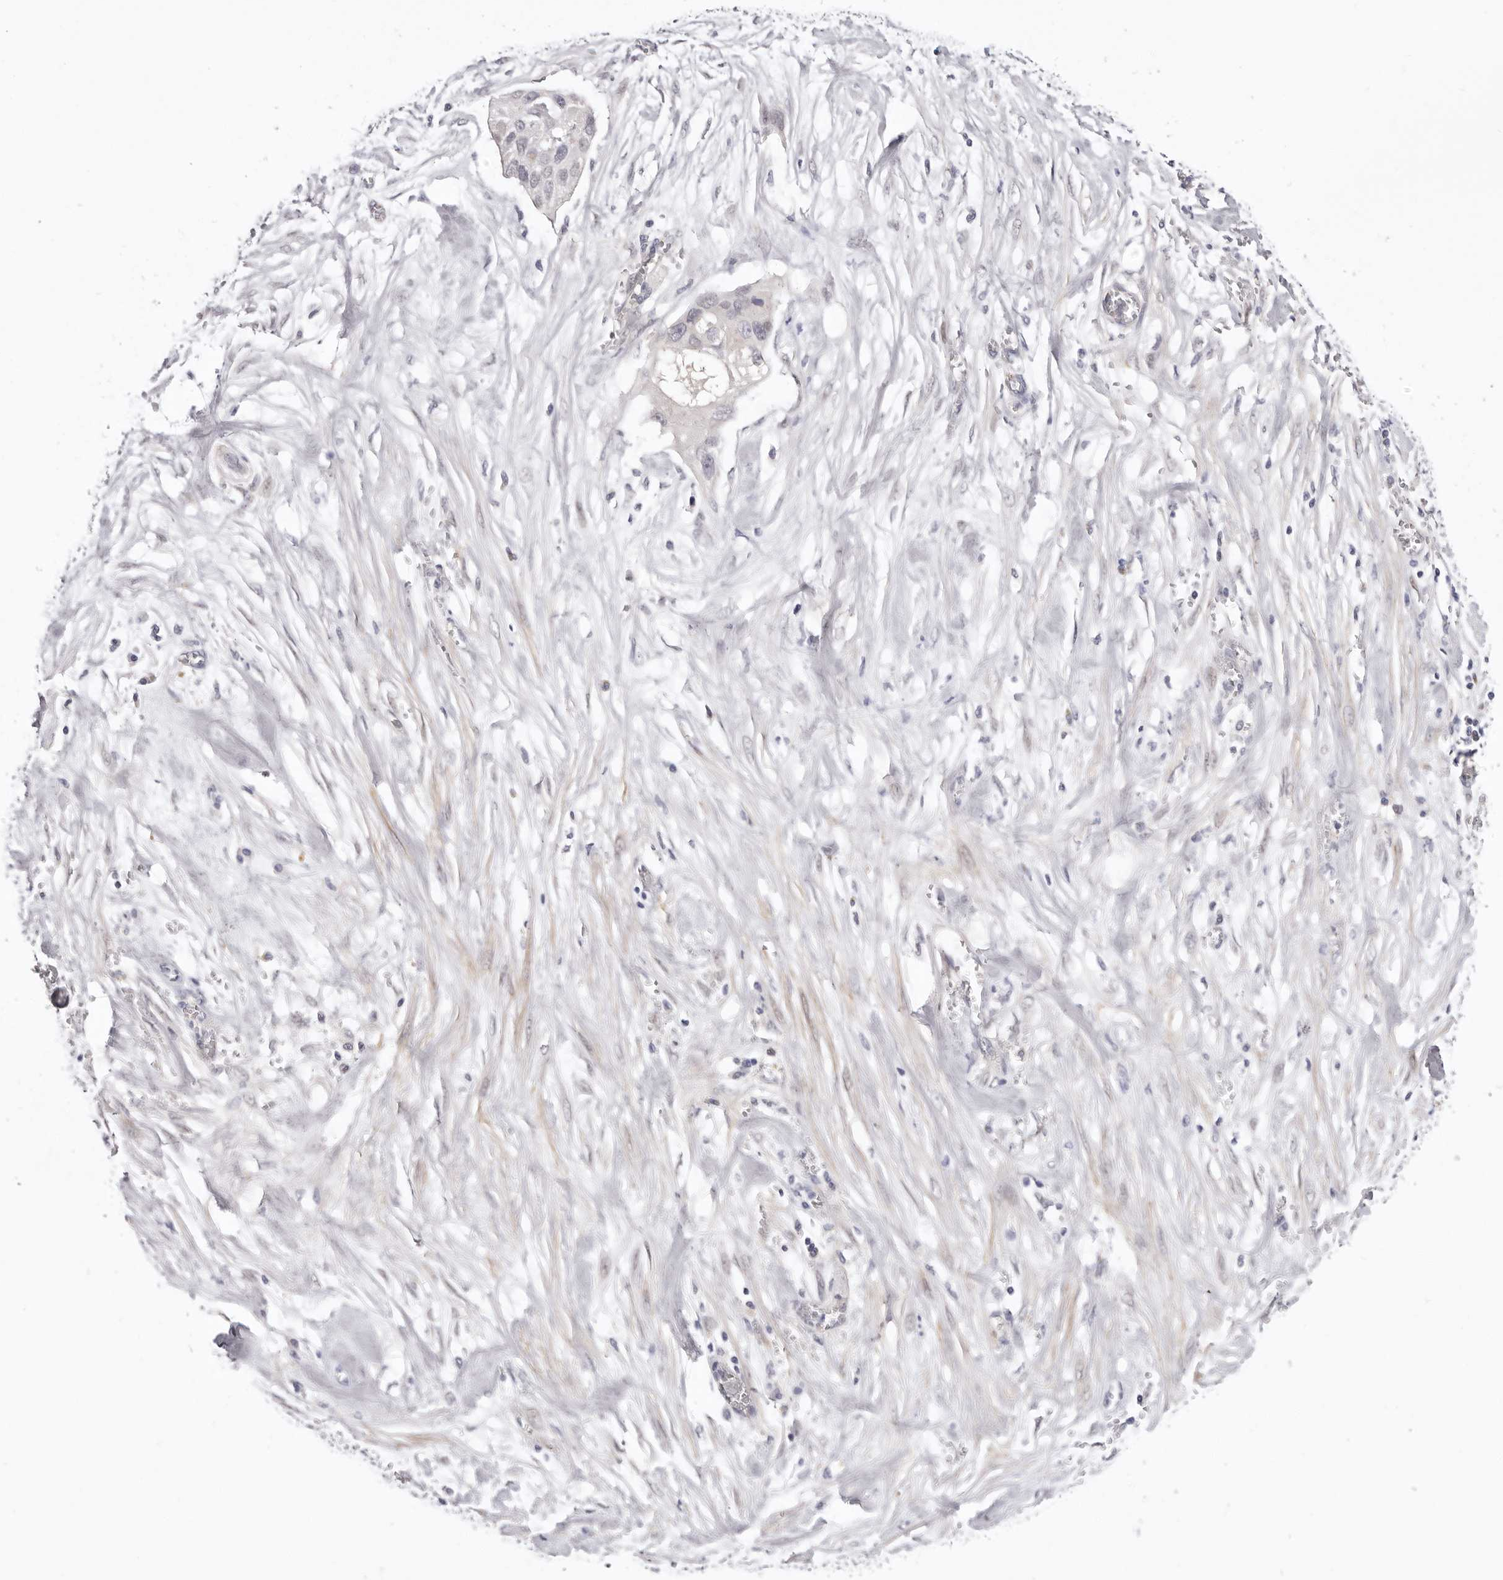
{"staining": {"intensity": "negative", "quantity": "none", "location": "none"}, "tissue": "pancreatic cancer", "cell_type": "Tumor cells", "image_type": "cancer", "snomed": [{"axis": "morphology", "description": "Adenocarcinoma, NOS"}, {"axis": "topography", "description": "Pancreas"}], "caption": "Immunohistochemical staining of pancreatic cancer (adenocarcinoma) demonstrates no significant expression in tumor cells. (DAB IHC with hematoxylin counter stain).", "gene": "LMLN", "patient": {"sex": "female", "age": 60}}